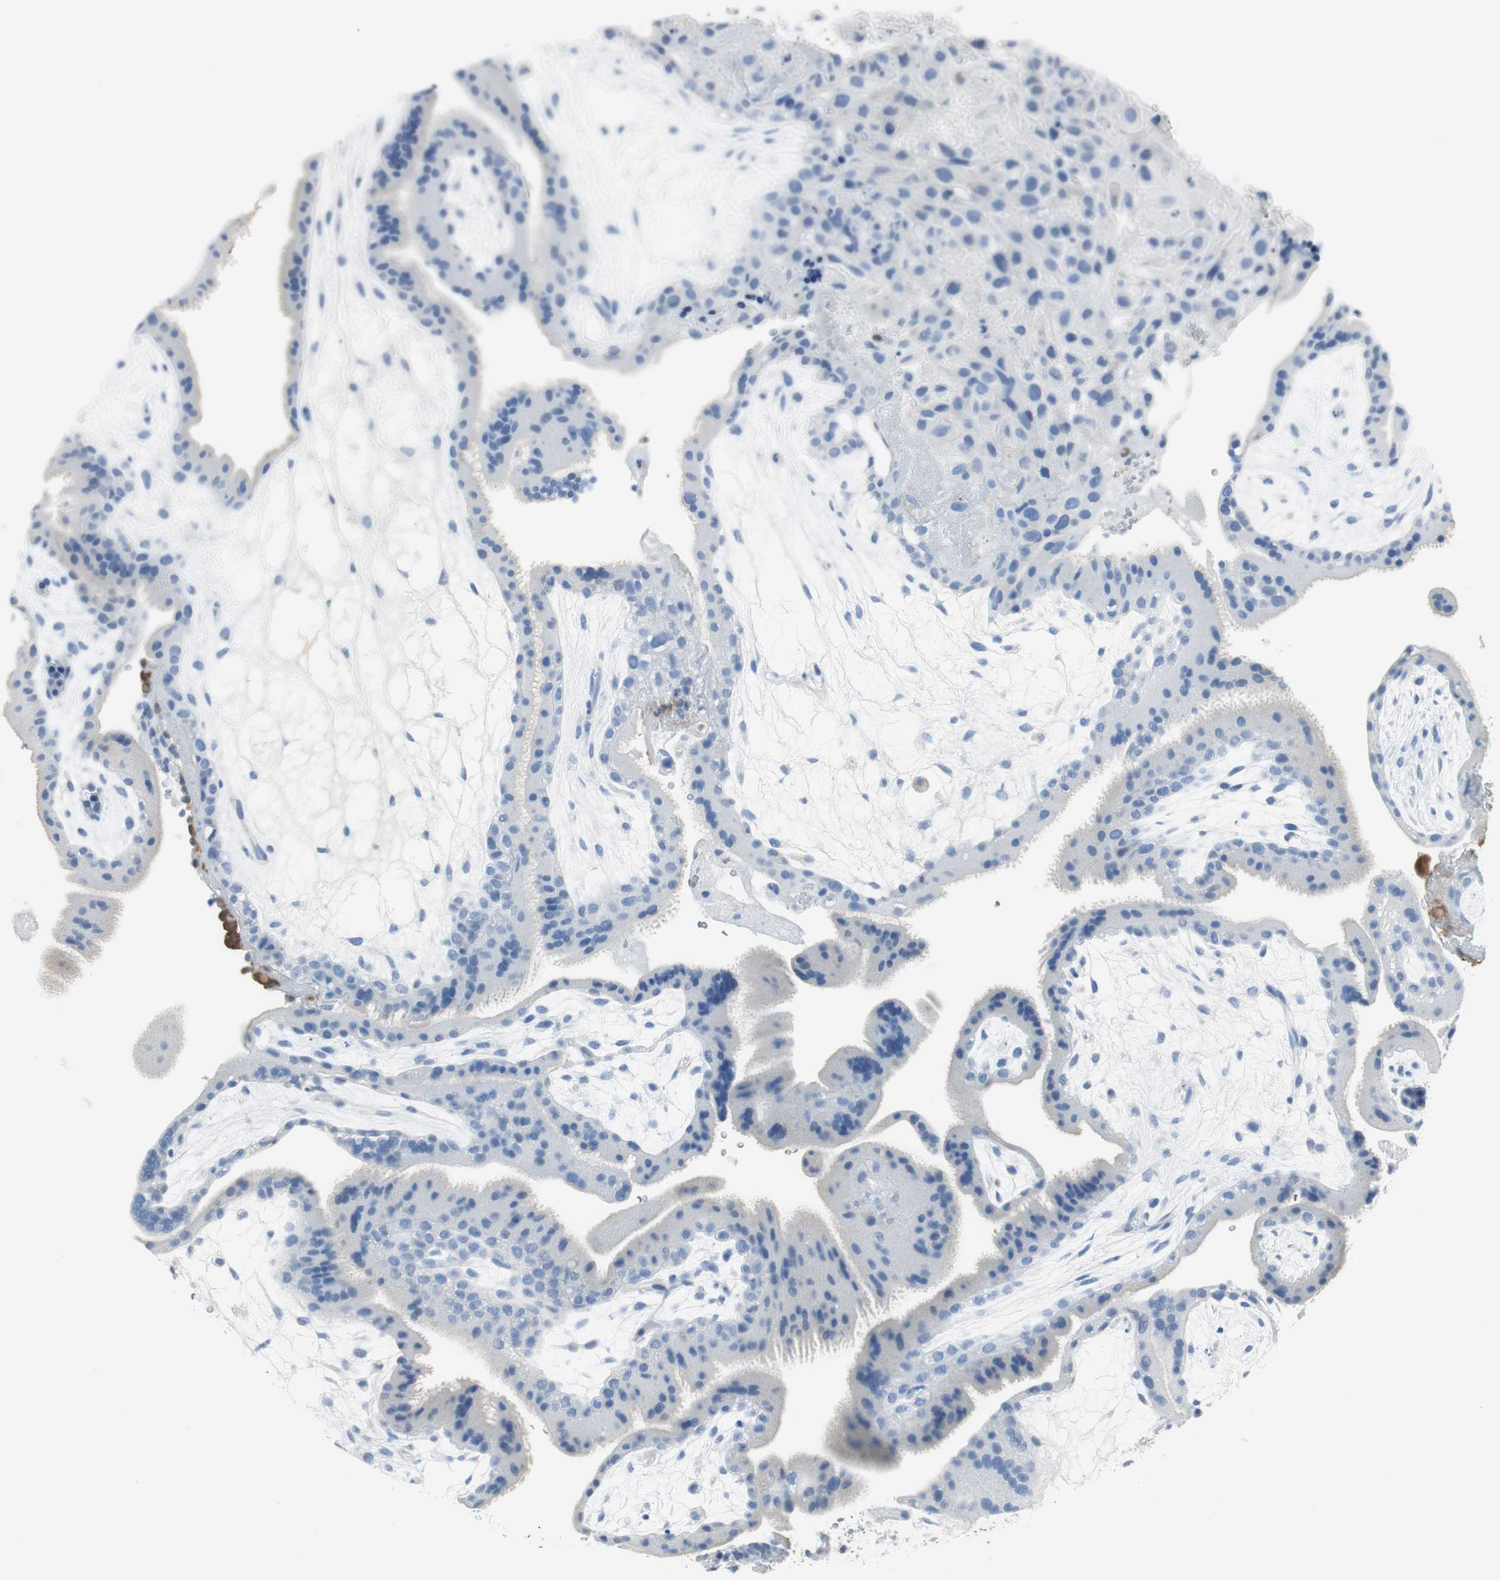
{"staining": {"intensity": "negative", "quantity": "none", "location": "none"}, "tissue": "placenta", "cell_type": "Decidual cells", "image_type": "normal", "snomed": [{"axis": "morphology", "description": "Normal tissue, NOS"}, {"axis": "topography", "description": "Placenta"}], "caption": "High magnification brightfield microscopy of benign placenta stained with DAB (3,3'-diaminobenzidine) (brown) and counterstained with hematoxylin (blue): decidual cells show no significant expression.", "gene": "FBP1", "patient": {"sex": "female", "age": 19}}